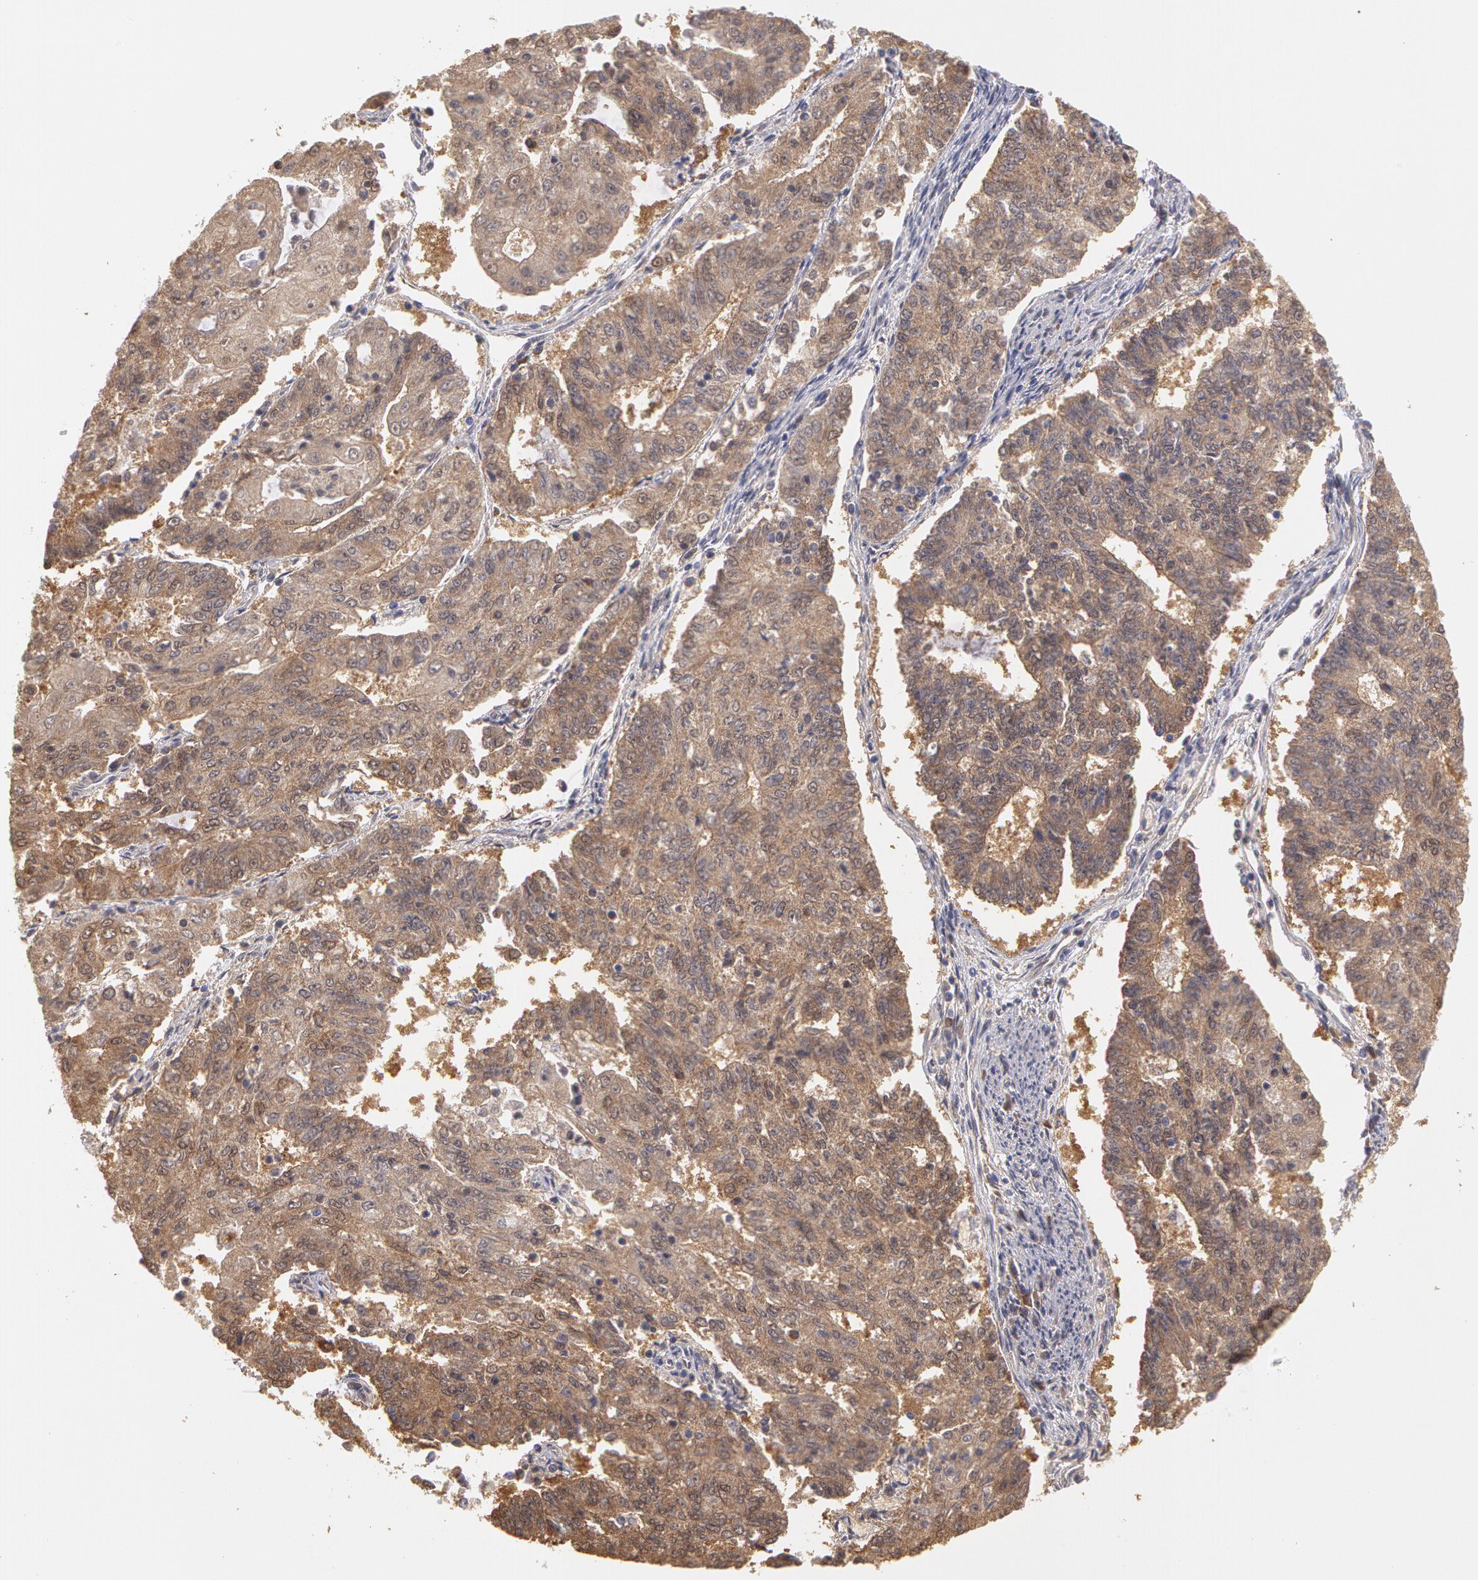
{"staining": {"intensity": "moderate", "quantity": ">75%", "location": "cytoplasmic/membranous"}, "tissue": "endometrial cancer", "cell_type": "Tumor cells", "image_type": "cancer", "snomed": [{"axis": "morphology", "description": "Adenocarcinoma, NOS"}, {"axis": "topography", "description": "Endometrium"}], "caption": "IHC (DAB (3,3'-diaminobenzidine)) staining of endometrial cancer (adenocarcinoma) demonstrates moderate cytoplasmic/membranous protein staining in about >75% of tumor cells.", "gene": "MPST", "patient": {"sex": "female", "age": 56}}